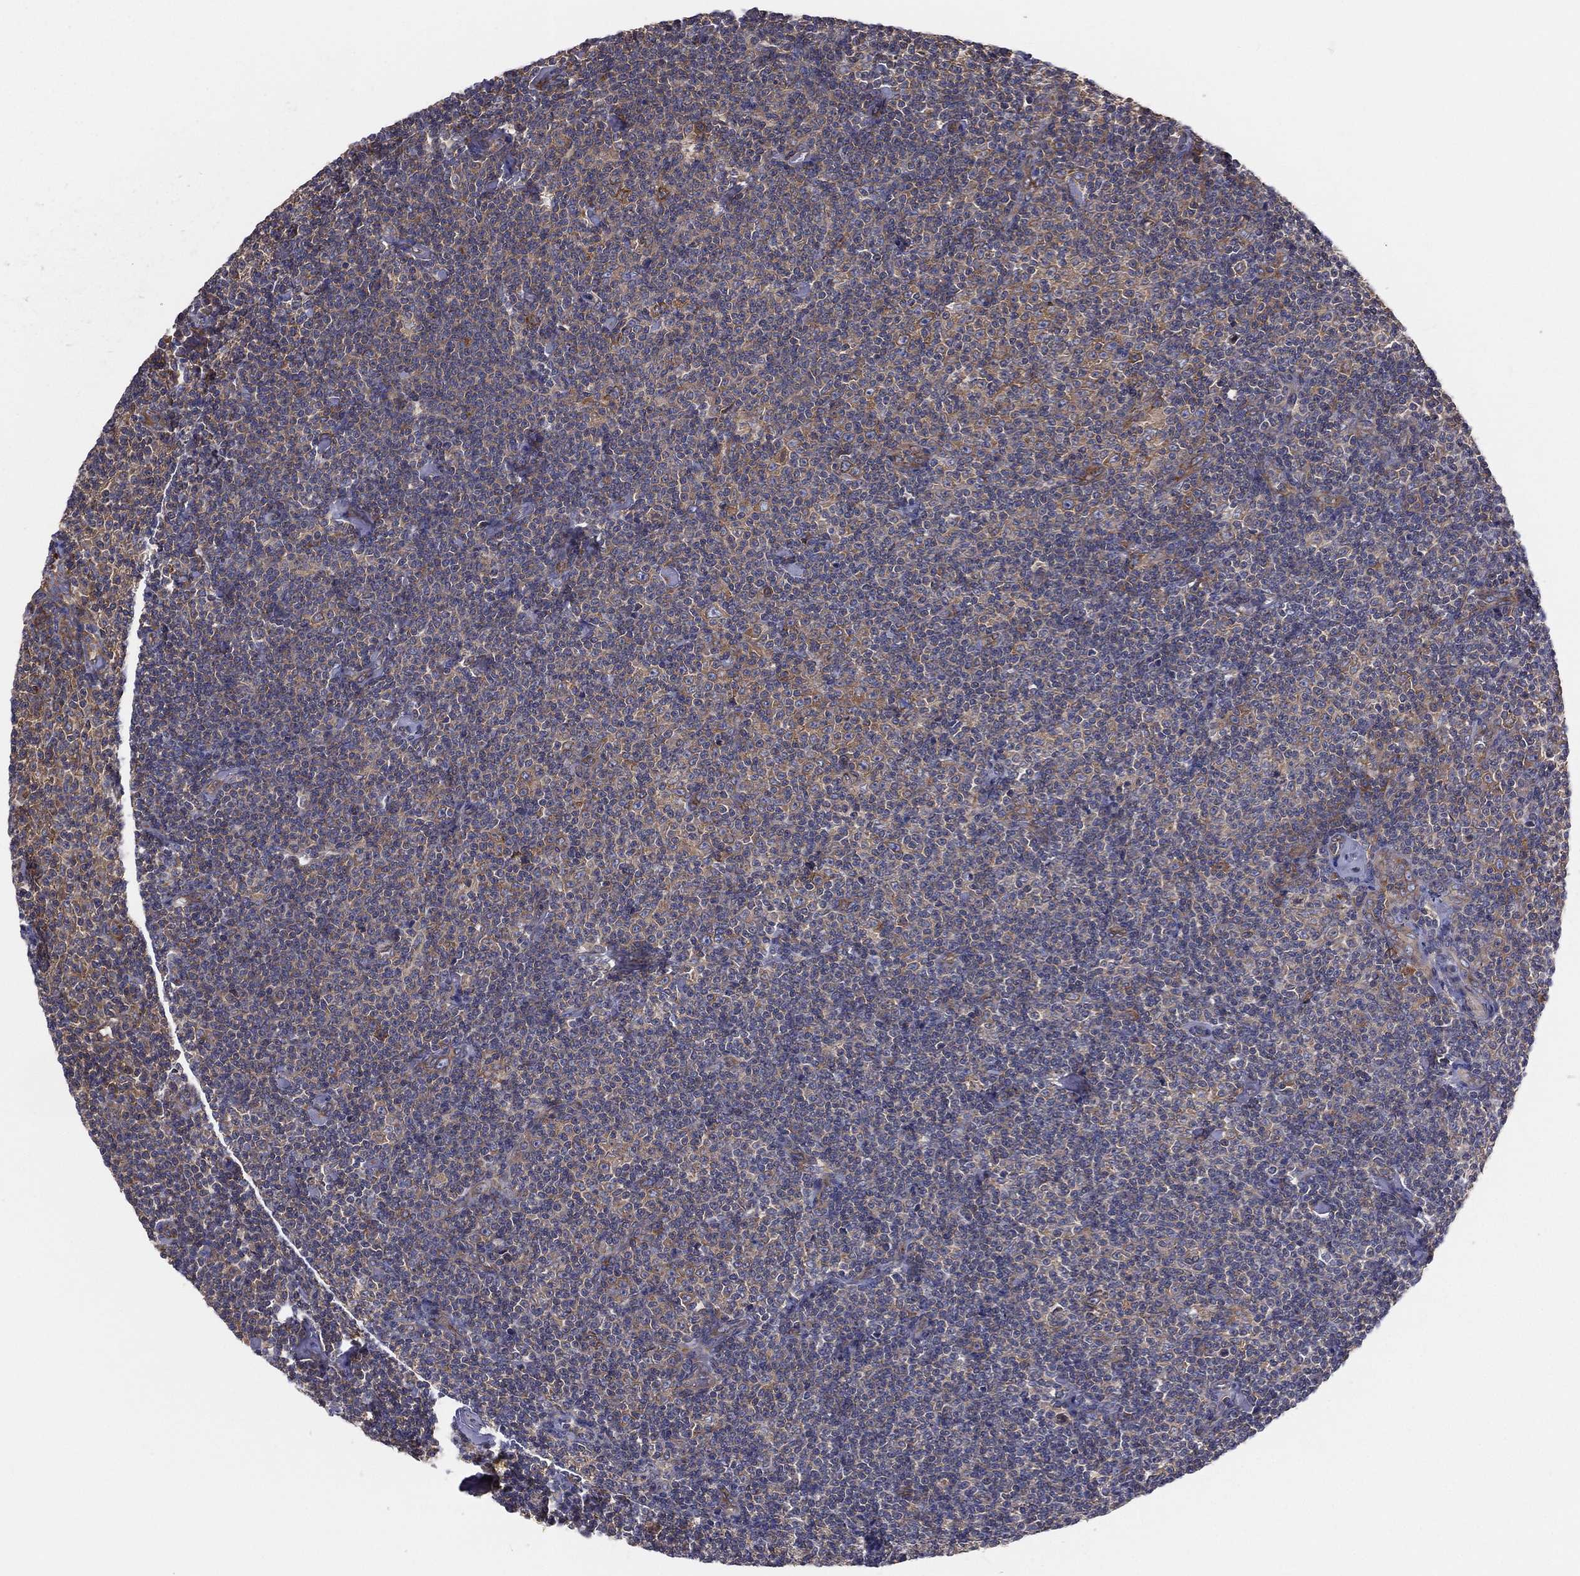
{"staining": {"intensity": "moderate", "quantity": "<25%", "location": "cytoplasmic/membranous"}, "tissue": "lymphoma", "cell_type": "Tumor cells", "image_type": "cancer", "snomed": [{"axis": "morphology", "description": "Malignant lymphoma, non-Hodgkin's type, Low grade"}, {"axis": "topography", "description": "Lymph node"}], "caption": "Protein staining demonstrates moderate cytoplasmic/membranous staining in about <25% of tumor cells in malignant lymphoma, non-Hodgkin's type (low-grade).", "gene": "EIF2B5", "patient": {"sex": "male", "age": 81}}